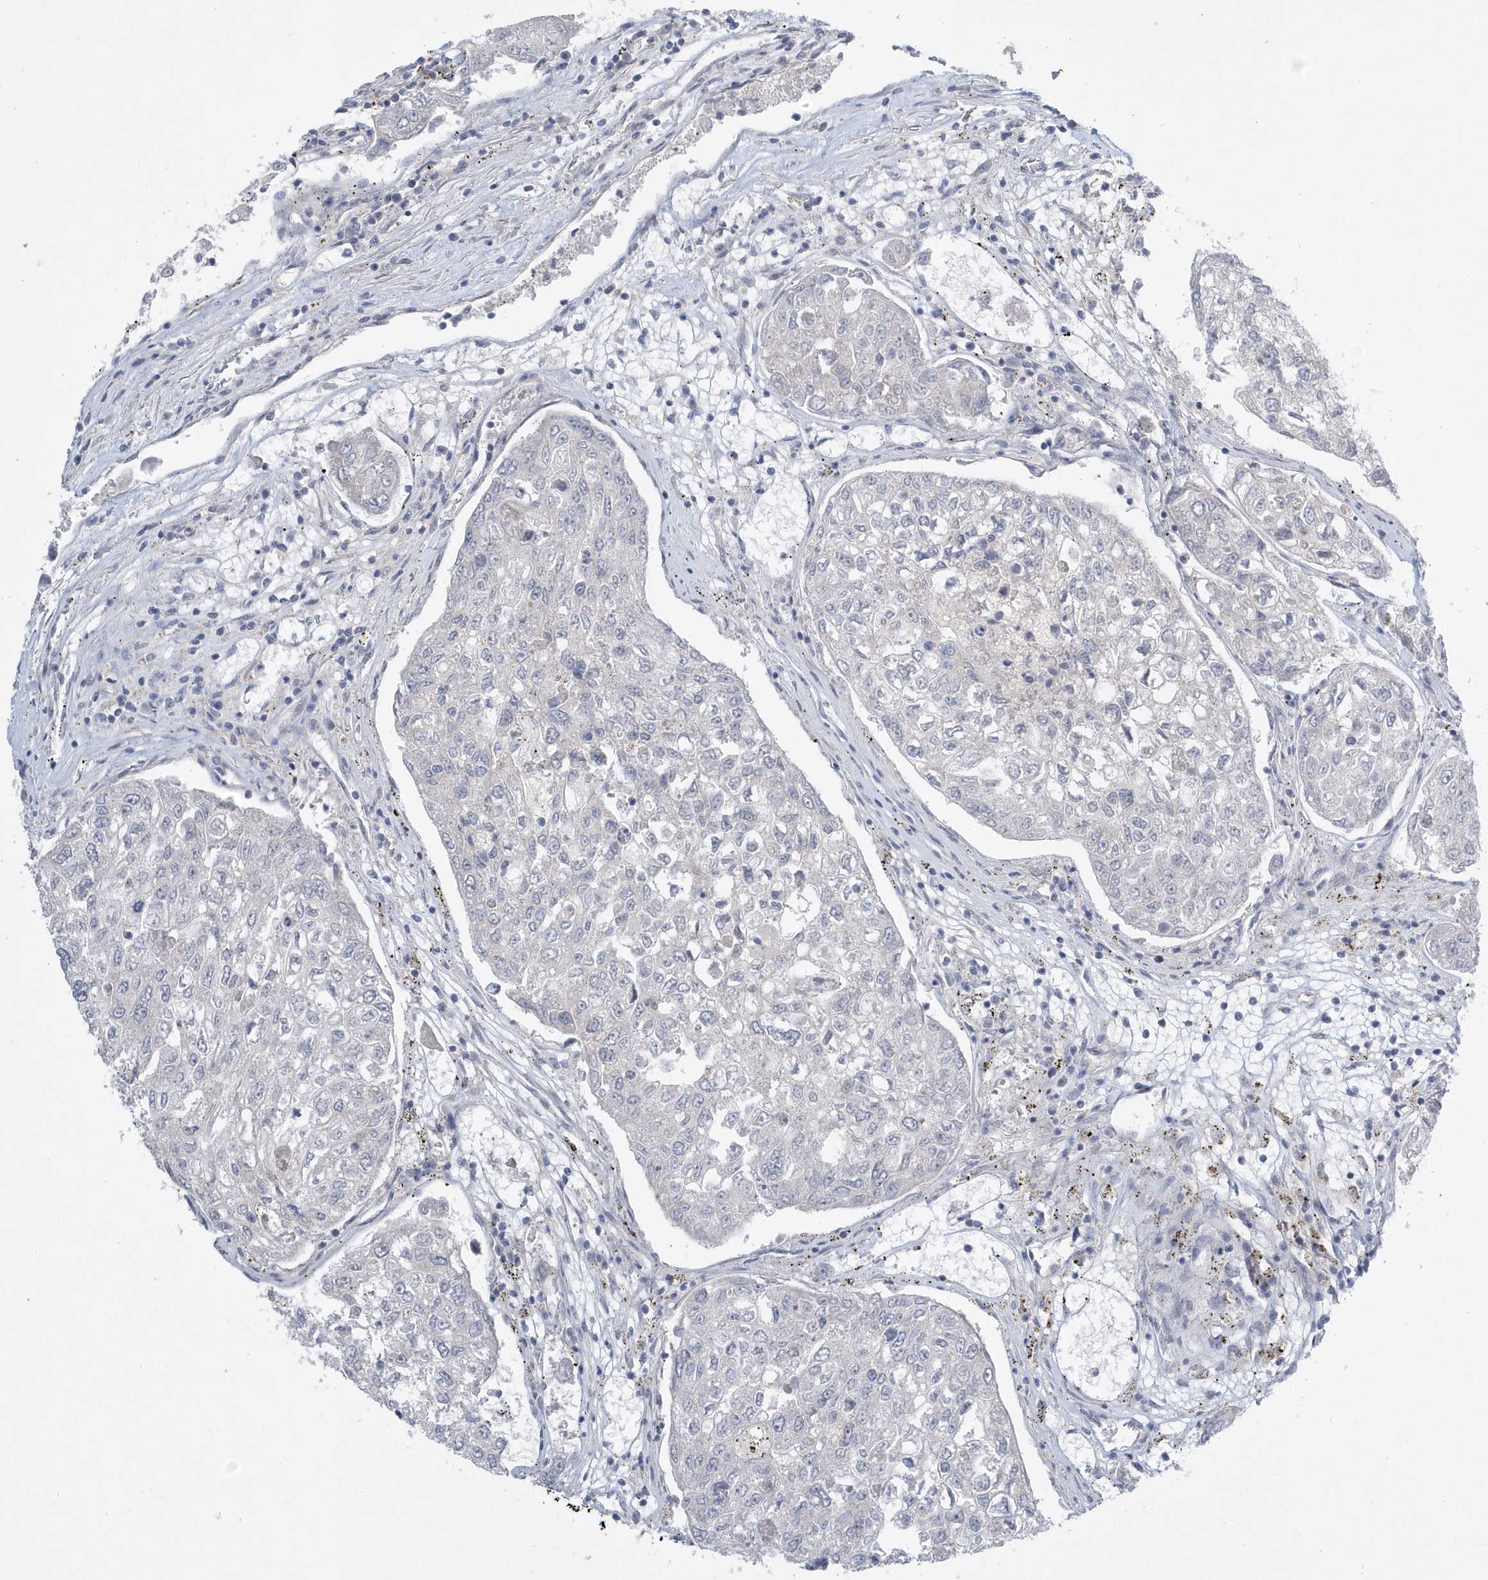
{"staining": {"intensity": "negative", "quantity": "none", "location": "none"}, "tissue": "urothelial cancer", "cell_type": "Tumor cells", "image_type": "cancer", "snomed": [{"axis": "morphology", "description": "Urothelial carcinoma, High grade"}, {"axis": "topography", "description": "Lymph node"}, {"axis": "topography", "description": "Urinary bladder"}], "caption": "High magnification brightfield microscopy of high-grade urothelial carcinoma stained with DAB (brown) and counterstained with hematoxylin (blue): tumor cells show no significant staining.", "gene": "ZC3H12D", "patient": {"sex": "male", "age": 51}}